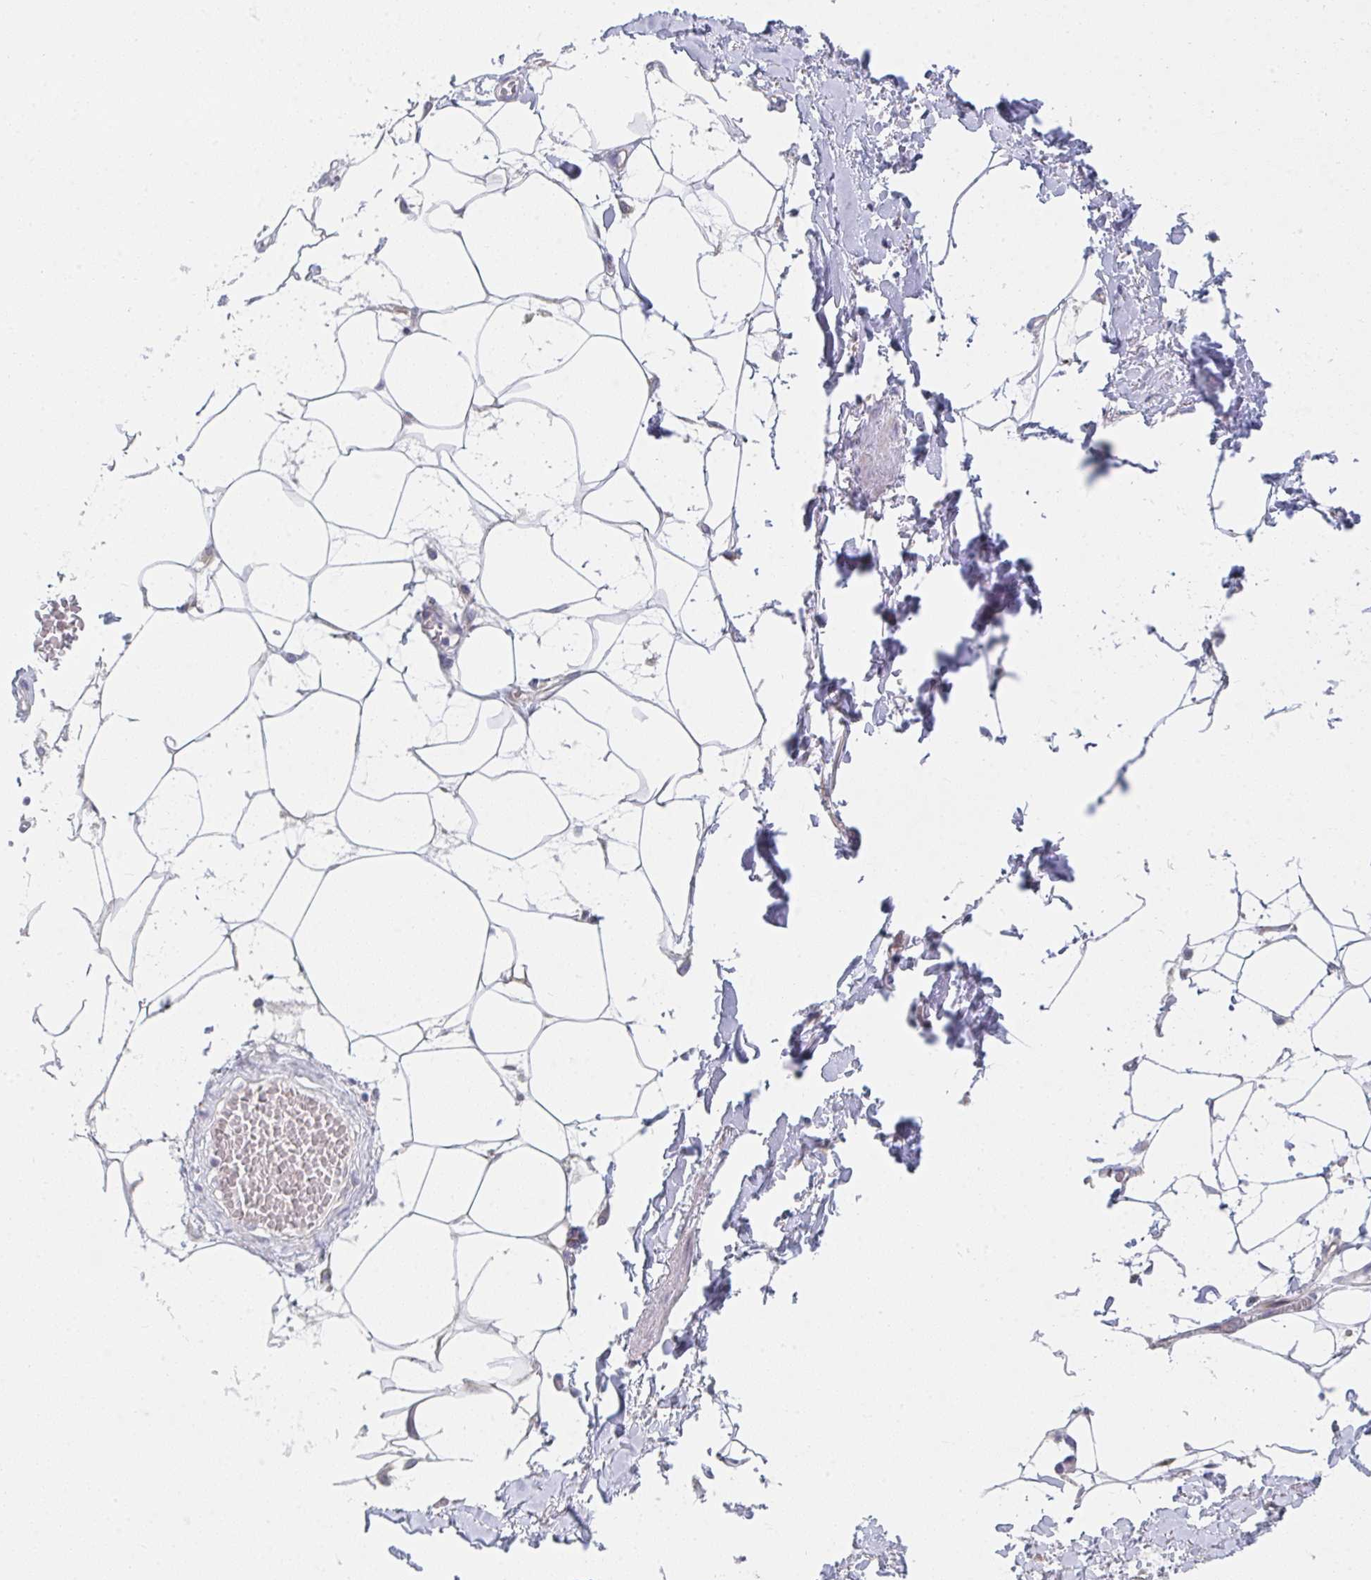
{"staining": {"intensity": "negative", "quantity": "none", "location": "none"}, "tissue": "adipose tissue", "cell_type": "Adipocytes", "image_type": "normal", "snomed": [{"axis": "morphology", "description": "Normal tissue, NOS"}, {"axis": "topography", "description": "Vagina"}, {"axis": "topography", "description": "Peripheral nerve tissue"}], "caption": "High magnification brightfield microscopy of benign adipose tissue stained with DAB (brown) and counterstained with hematoxylin (blue): adipocytes show no significant expression.", "gene": "VWDE", "patient": {"sex": "female", "age": 71}}